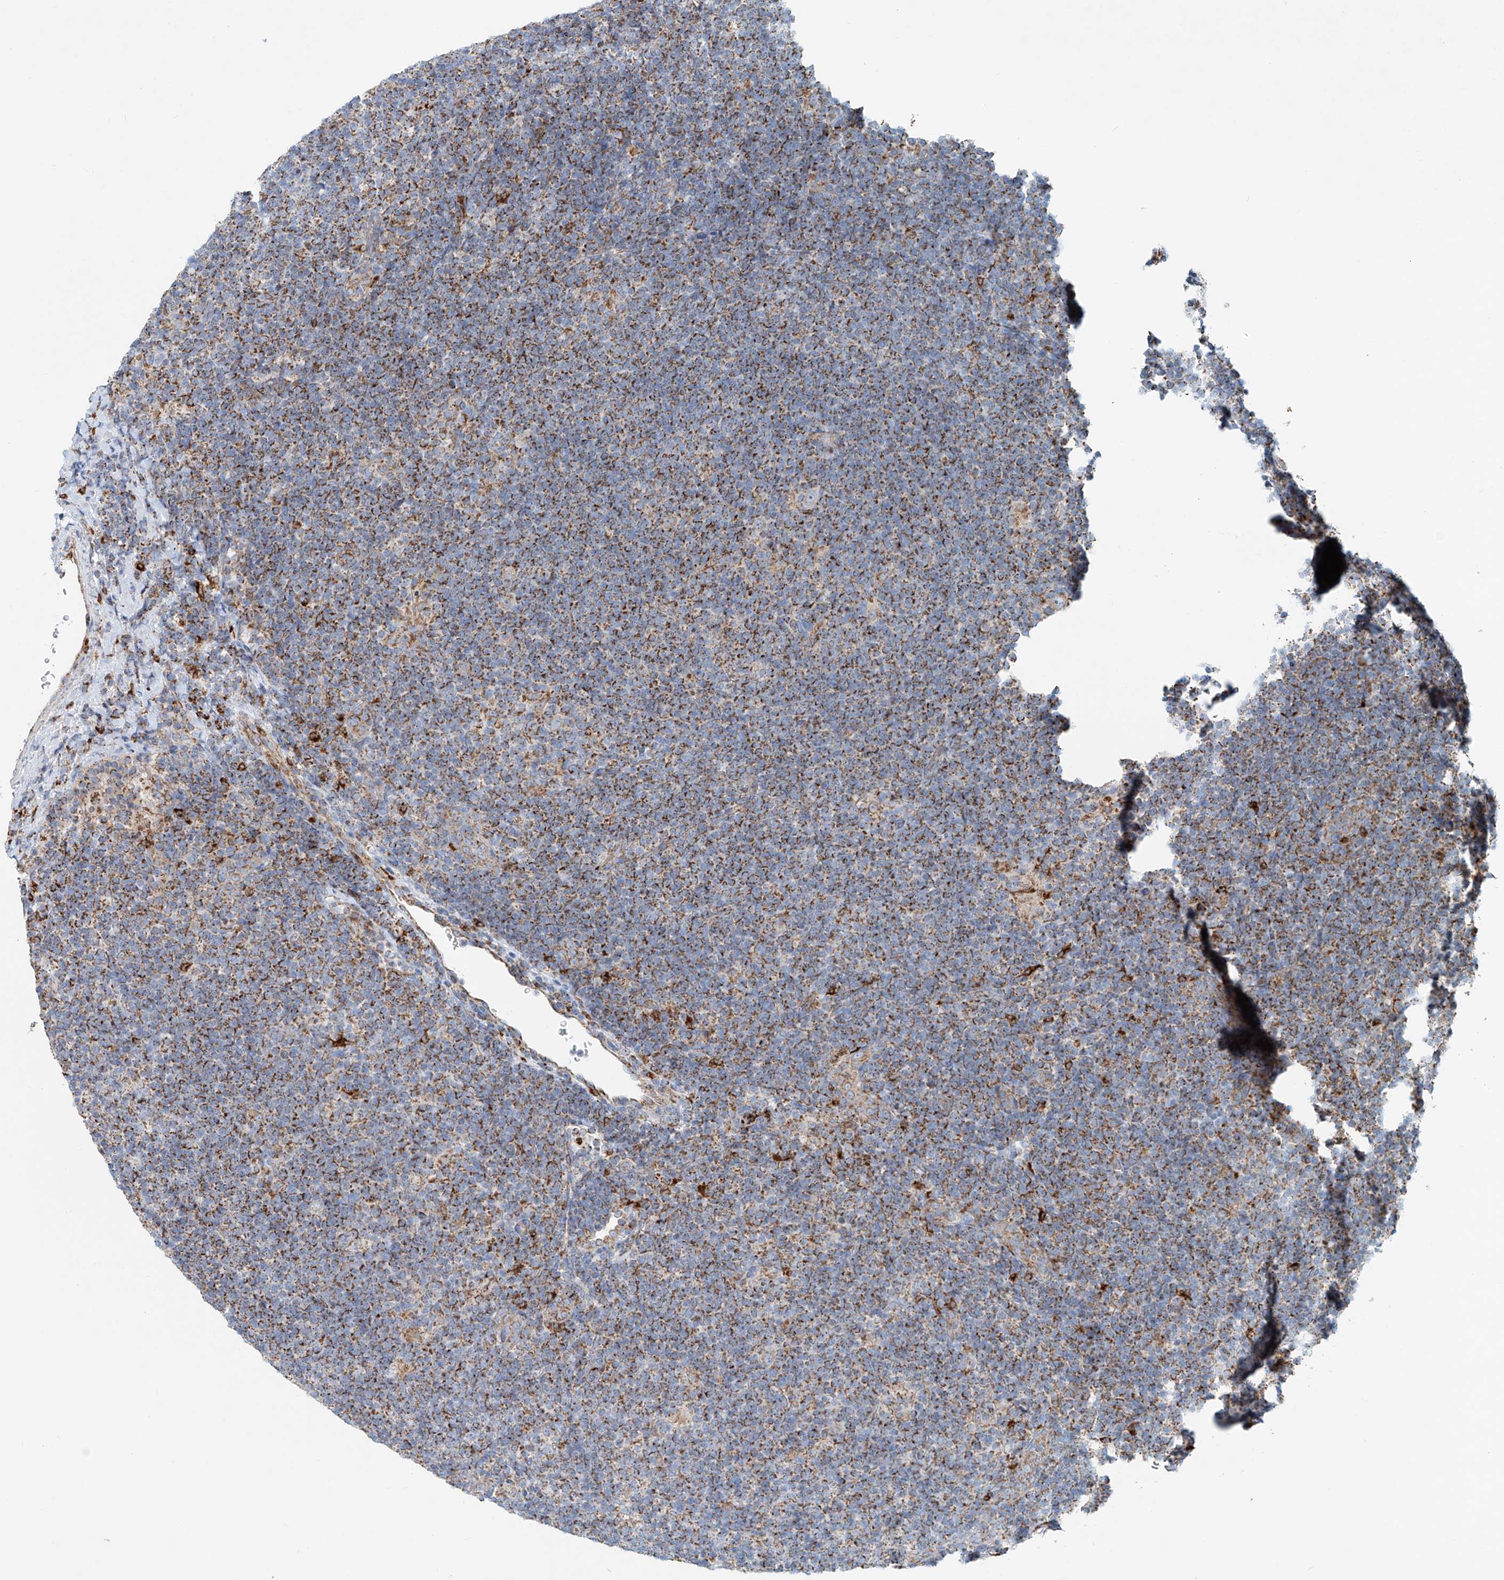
{"staining": {"intensity": "moderate", "quantity": "<25%", "location": "cytoplasmic/membranous"}, "tissue": "lymphoma", "cell_type": "Tumor cells", "image_type": "cancer", "snomed": [{"axis": "morphology", "description": "Hodgkin's disease, NOS"}, {"axis": "topography", "description": "Lymph node"}], "caption": "Lymphoma was stained to show a protein in brown. There is low levels of moderate cytoplasmic/membranous expression in about <25% of tumor cells.", "gene": "CARD10", "patient": {"sex": "female", "age": 57}}